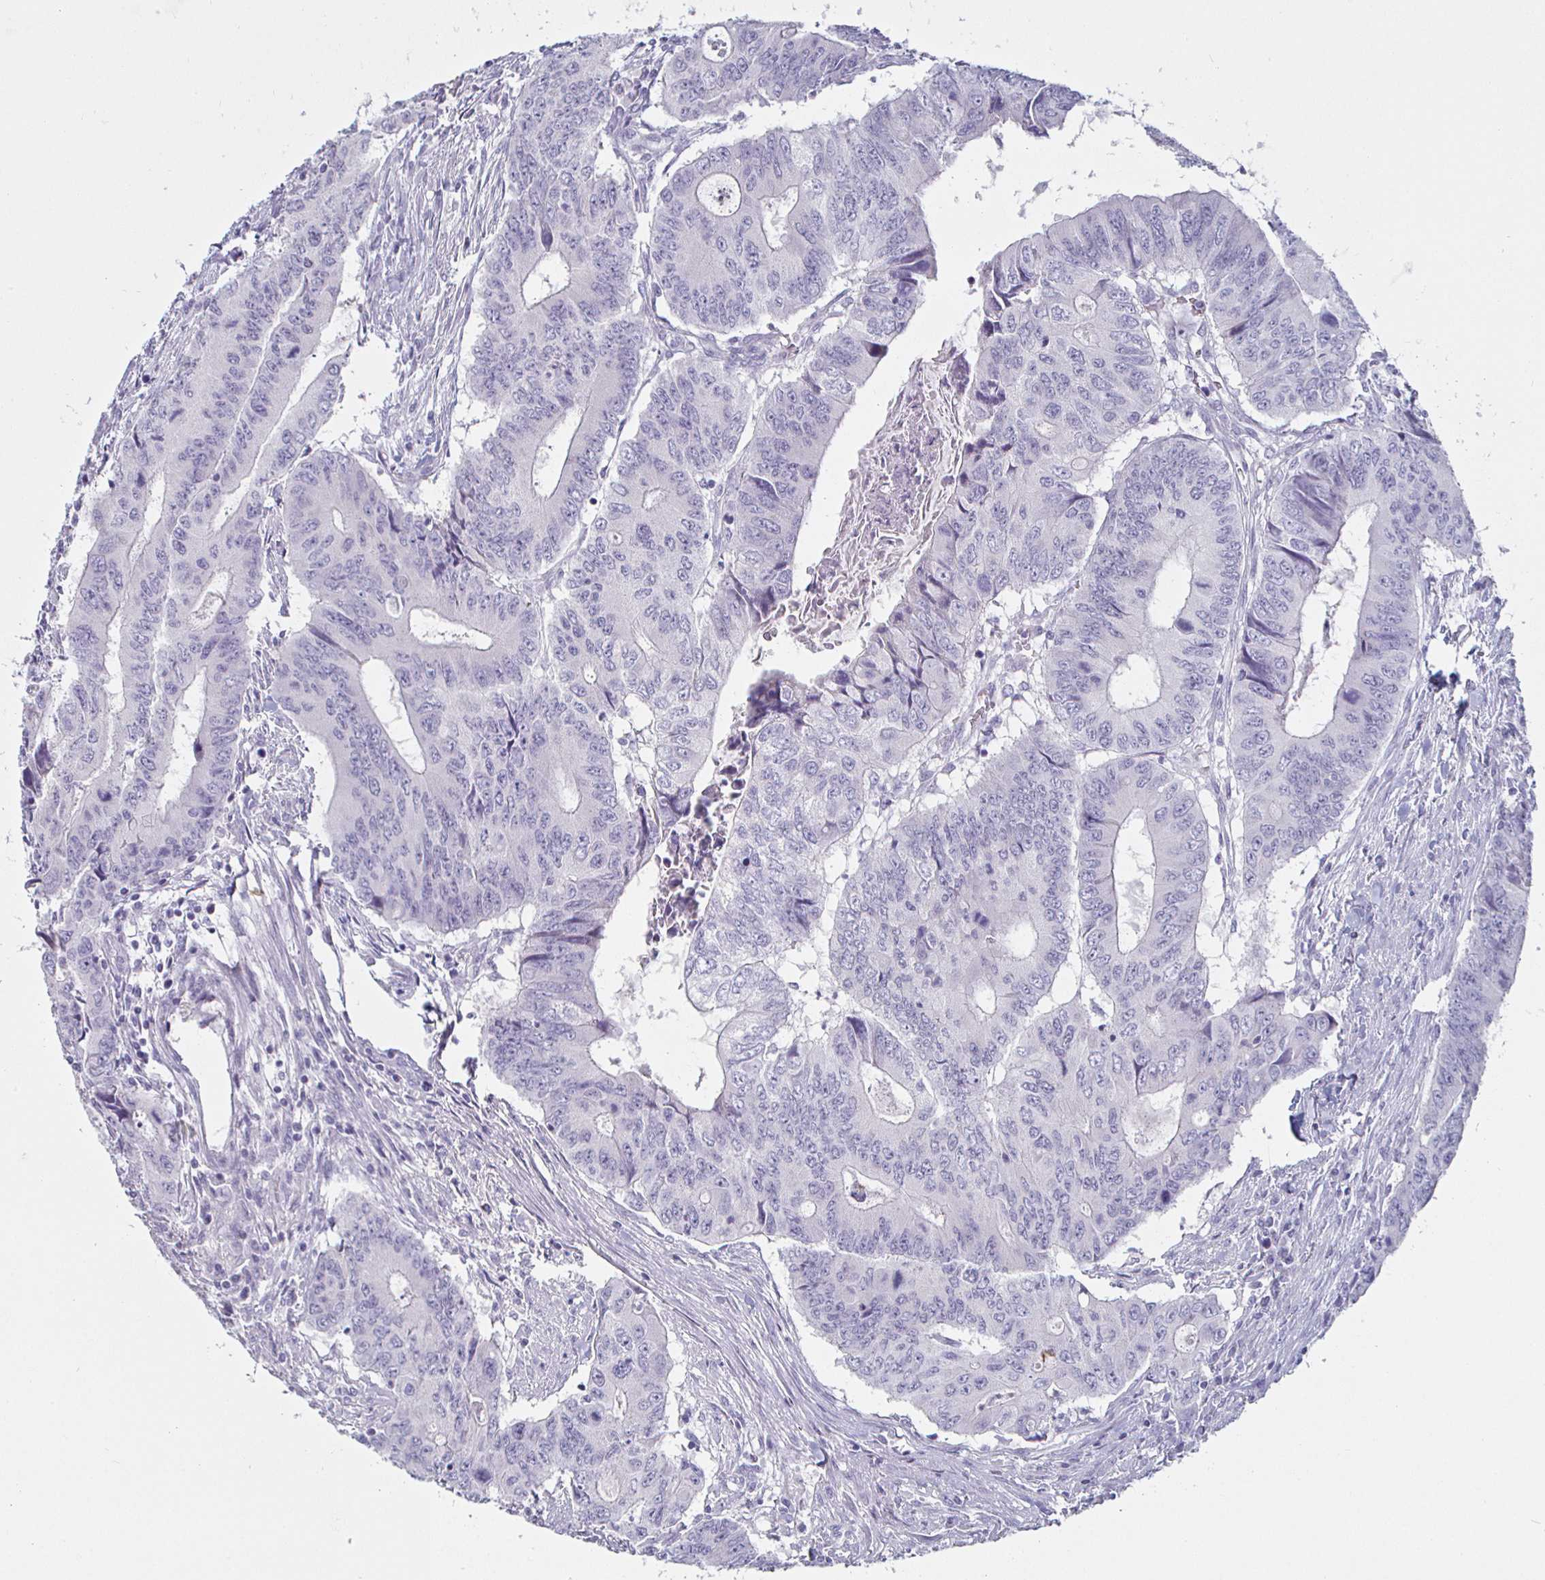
{"staining": {"intensity": "negative", "quantity": "none", "location": "none"}, "tissue": "colorectal cancer", "cell_type": "Tumor cells", "image_type": "cancer", "snomed": [{"axis": "morphology", "description": "Adenocarcinoma, NOS"}, {"axis": "topography", "description": "Colon"}], "caption": "Immunohistochemical staining of human colorectal cancer (adenocarcinoma) shows no significant expression in tumor cells.", "gene": "ENPP1", "patient": {"sex": "male", "age": 53}}